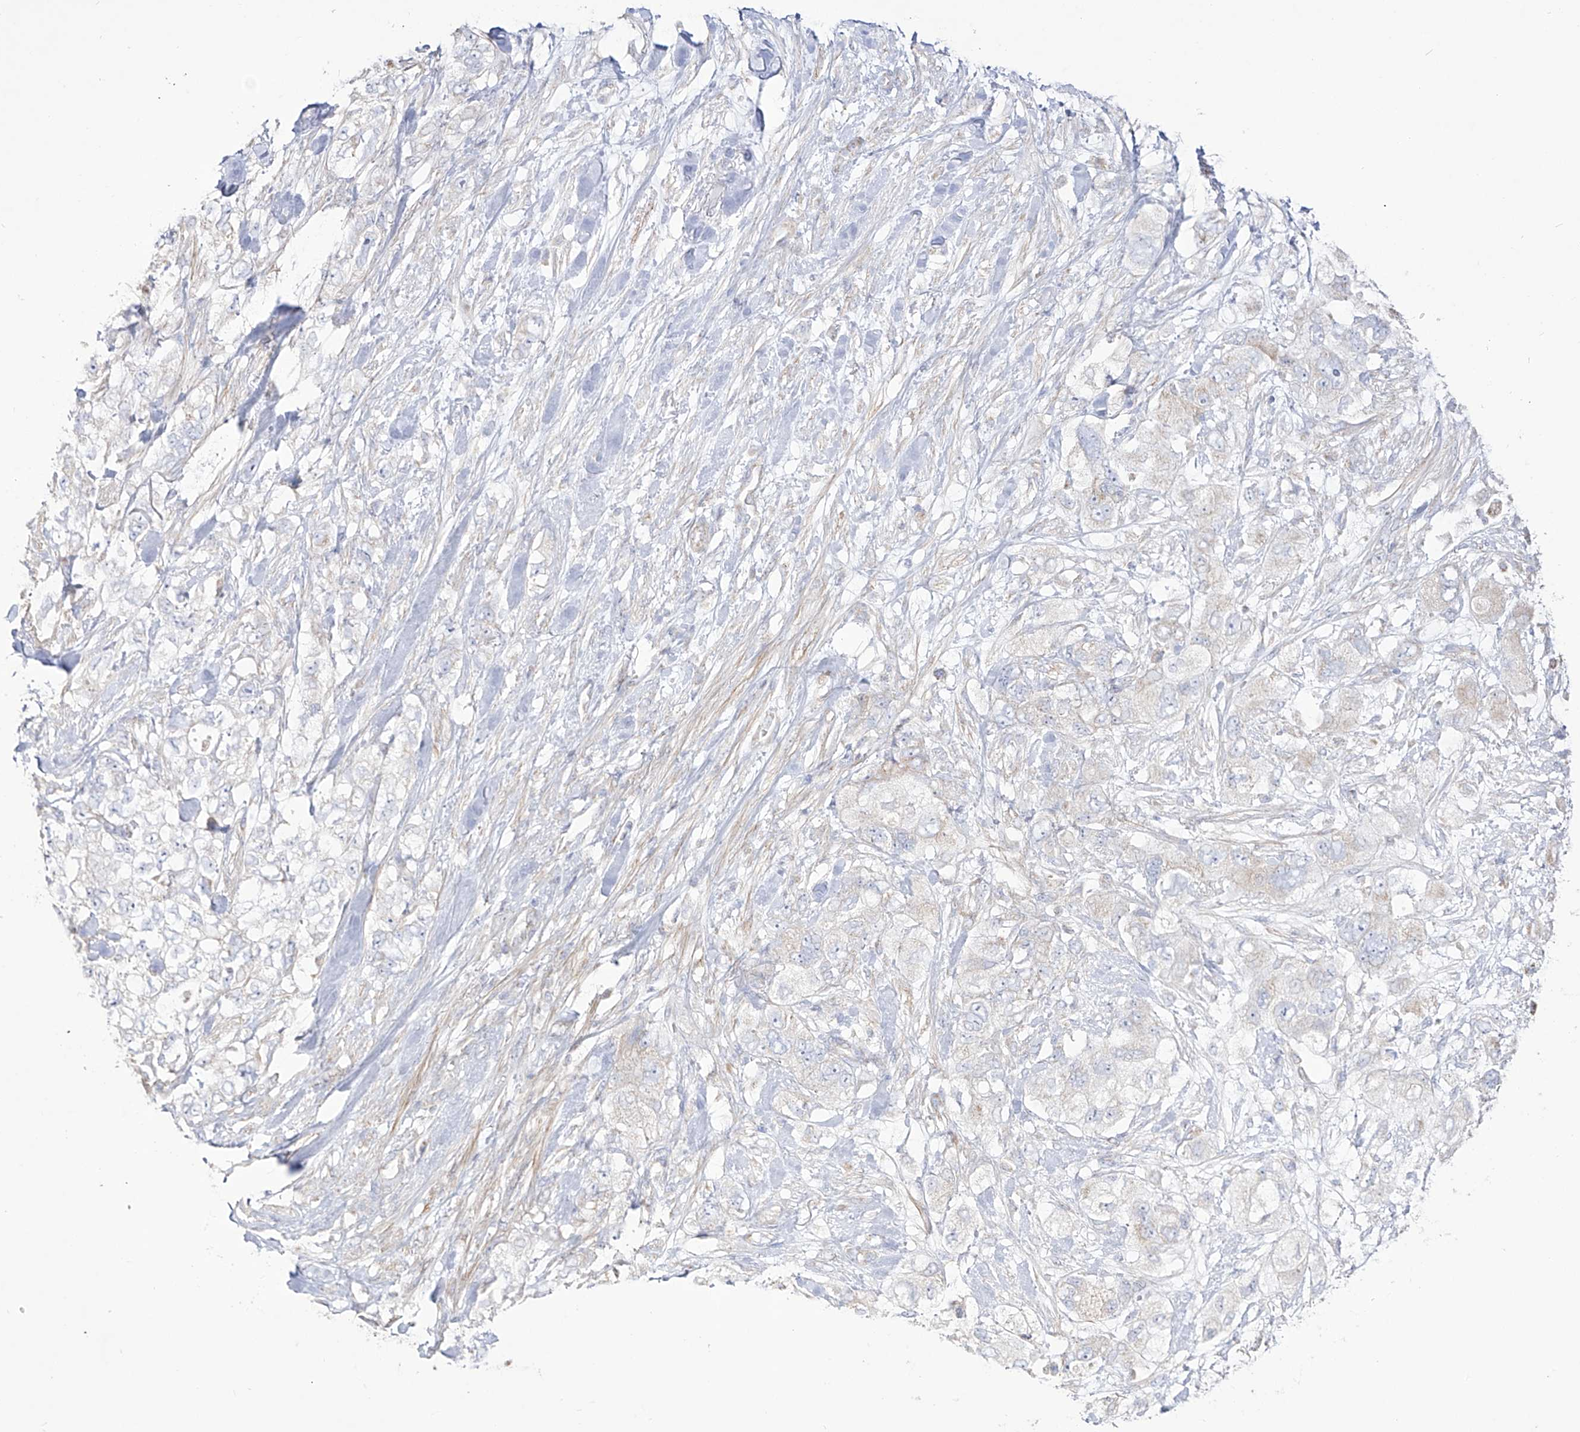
{"staining": {"intensity": "negative", "quantity": "none", "location": "none"}, "tissue": "pancreatic cancer", "cell_type": "Tumor cells", "image_type": "cancer", "snomed": [{"axis": "morphology", "description": "Adenocarcinoma, NOS"}, {"axis": "topography", "description": "Pancreas"}], "caption": "Immunohistochemical staining of human pancreatic cancer (adenocarcinoma) displays no significant expression in tumor cells.", "gene": "RCHY1", "patient": {"sex": "female", "age": 73}}